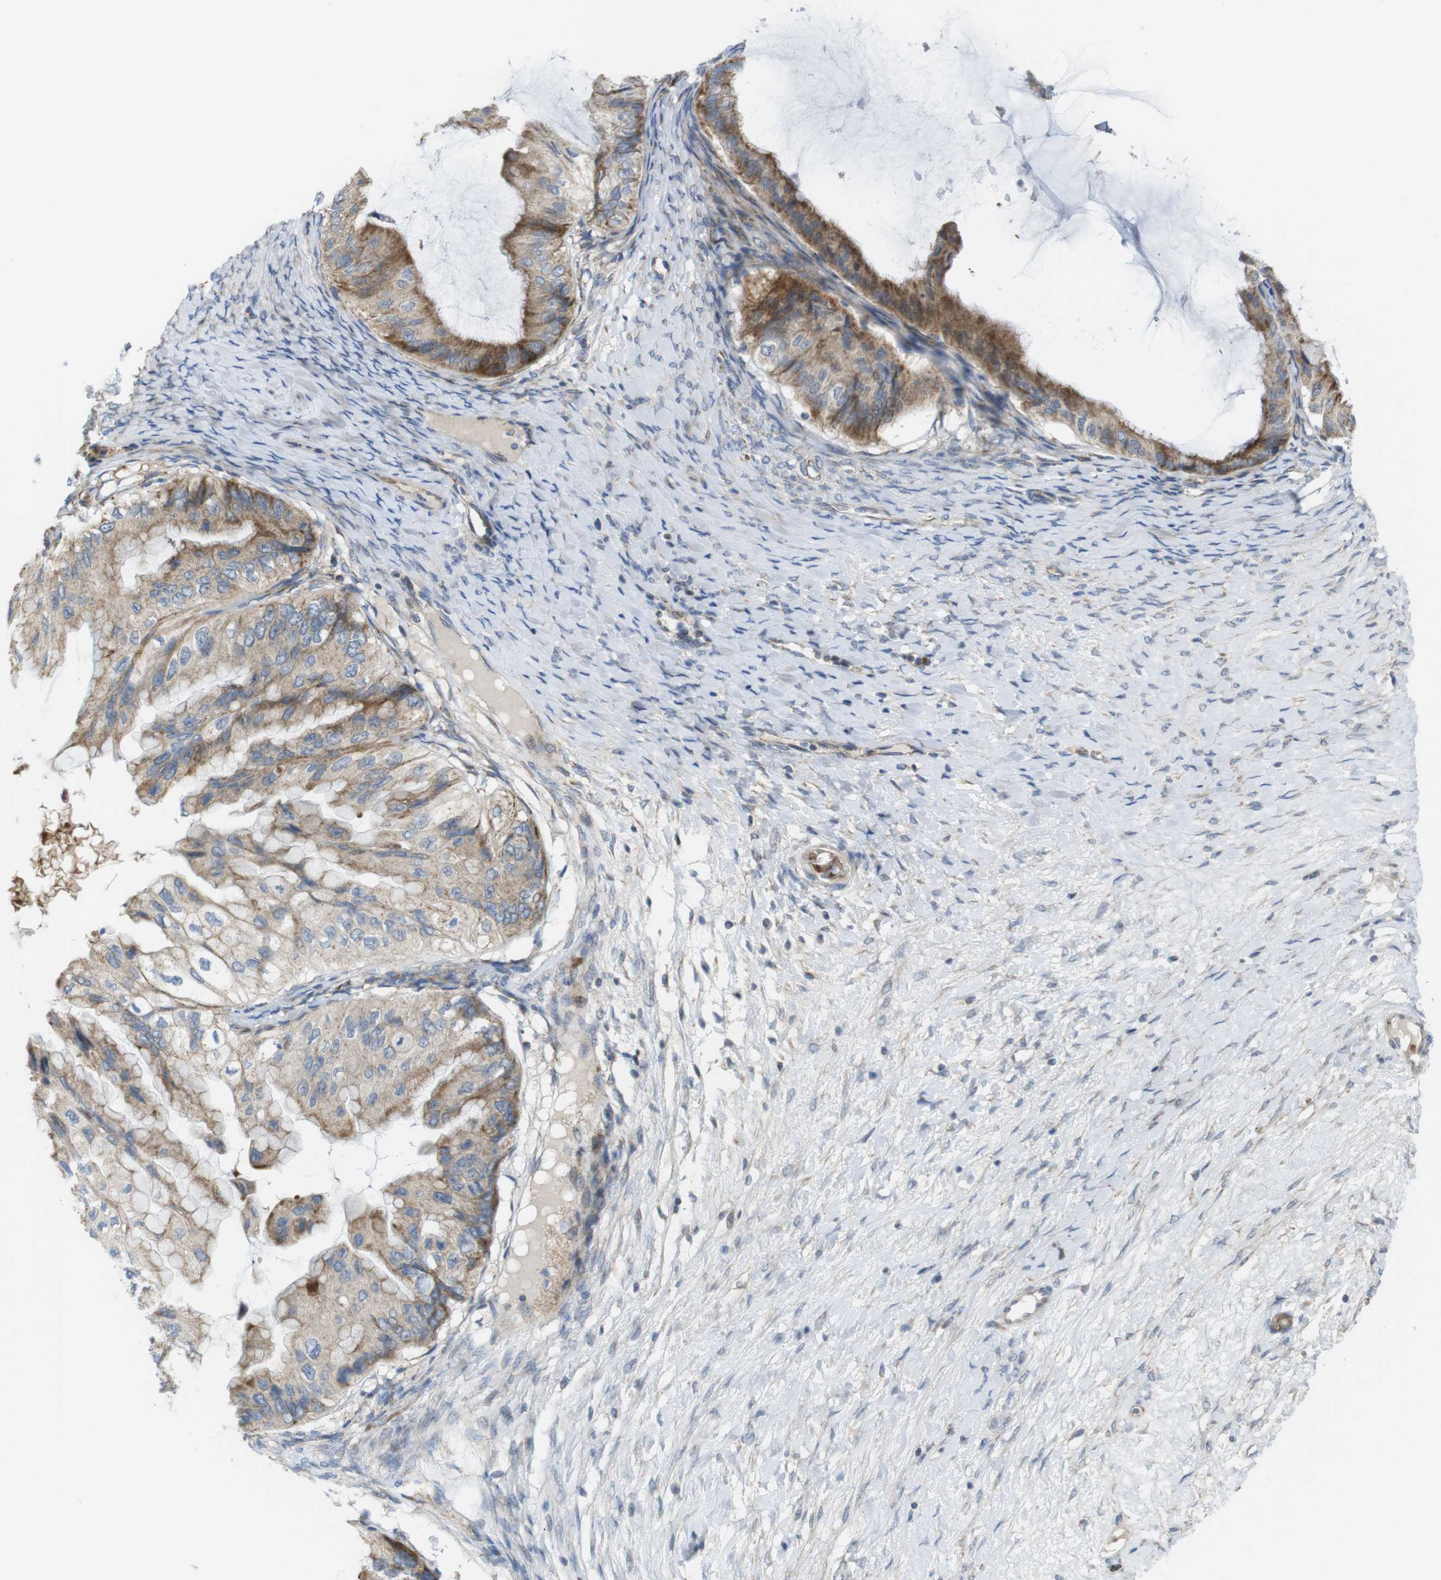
{"staining": {"intensity": "moderate", "quantity": ">75%", "location": "cytoplasmic/membranous"}, "tissue": "ovarian cancer", "cell_type": "Tumor cells", "image_type": "cancer", "snomed": [{"axis": "morphology", "description": "Cystadenocarcinoma, mucinous, NOS"}, {"axis": "topography", "description": "Ovary"}], "caption": "A micrograph showing moderate cytoplasmic/membranous staining in about >75% of tumor cells in ovarian cancer, as visualized by brown immunohistochemical staining.", "gene": "MARCHF1", "patient": {"sex": "female", "age": 61}}